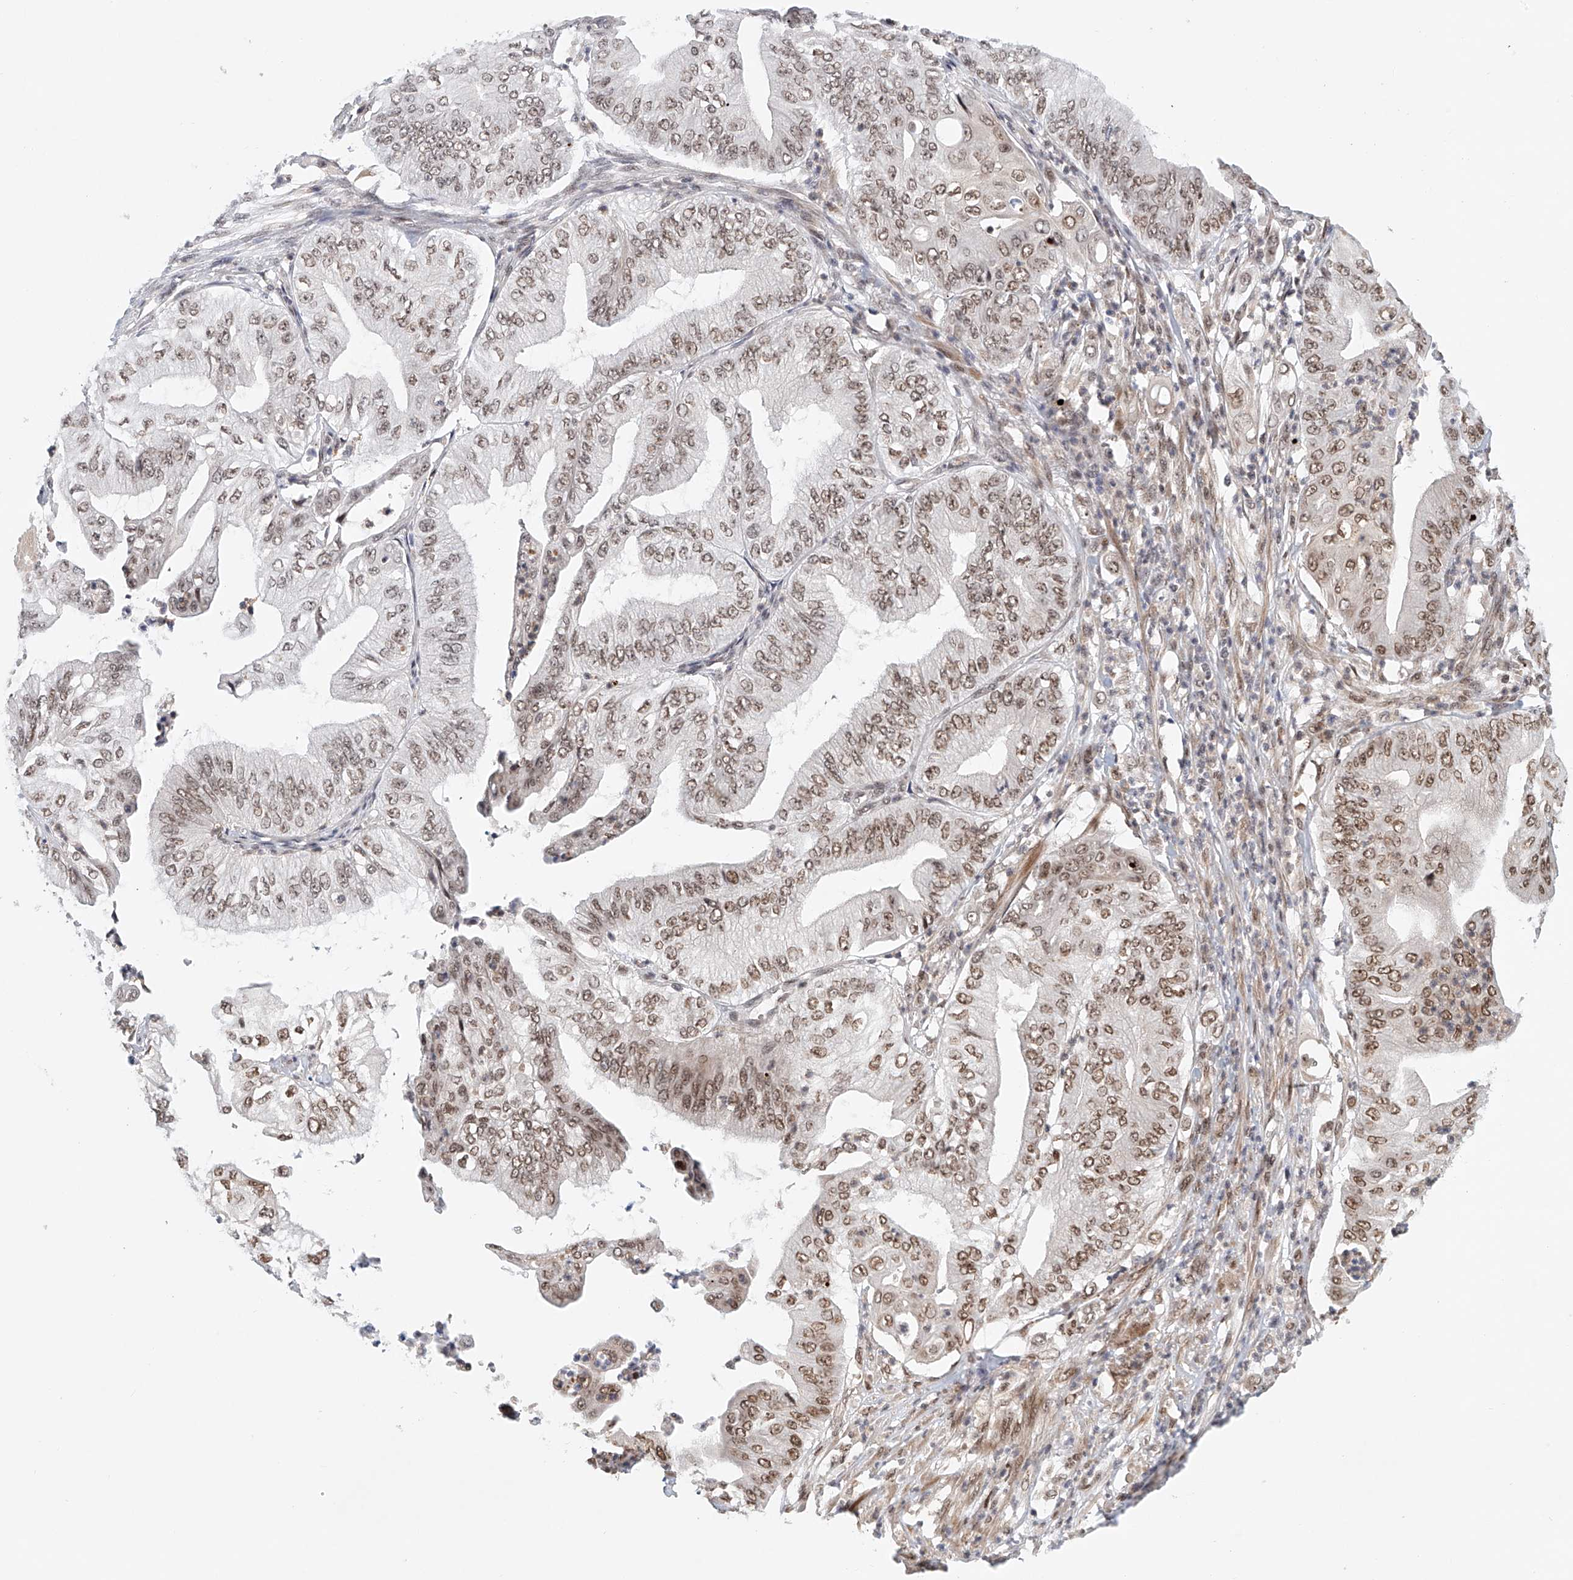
{"staining": {"intensity": "moderate", "quantity": ">75%", "location": "nuclear"}, "tissue": "pancreatic cancer", "cell_type": "Tumor cells", "image_type": "cancer", "snomed": [{"axis": "morphology", "description": "Adenocarcinoma, NOS"}, {"axis": "topography", "description": "Pancreas"}], "caption": "Pancreatic cancer stained for a protein exhibits moderate nuclear positivity in tumor cells.", "gene": "ZNF470", "patient": {"sex": "female", "age": 77}}